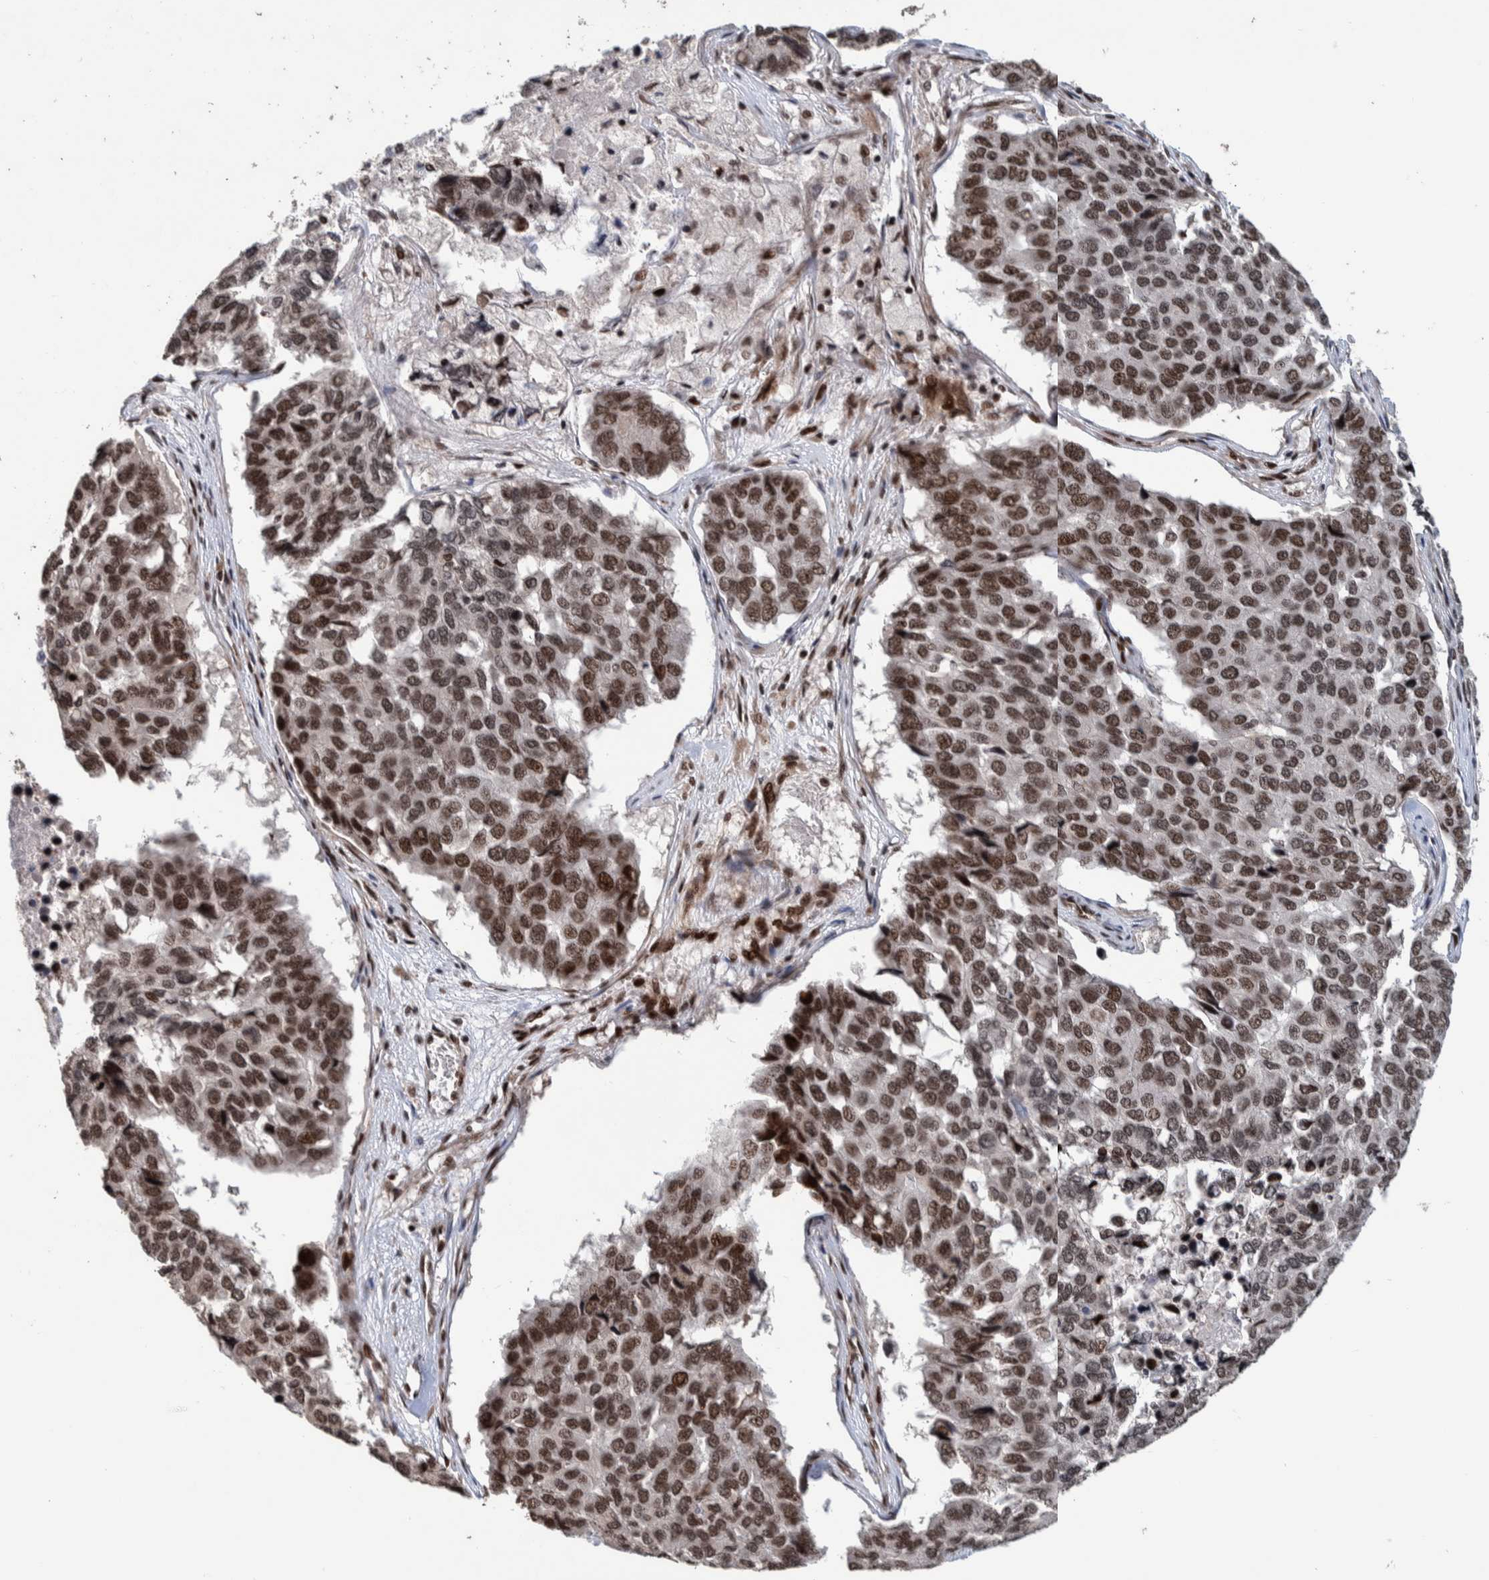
{"staining": {"intensity": "moderate", "quantity": ">75%", "location": "nuclear"}, "tissue": "pancreatic cancer", "cell_type": "Tumor cells", "image_type": "cancer", "snomed": [{"axis": "morphology", "description": "Adenocarcinoma, NOS"}, {"axis": "topography", "description": "Pancreas"}], "caption": "There is medium levels of moderate nuclear expression in tumor cells of pancreatic cancer, as demonstrated by immunohistochemical staining (brown color).", "gene": "CHD4", "patient": {"sex": "male", "age": 50}}